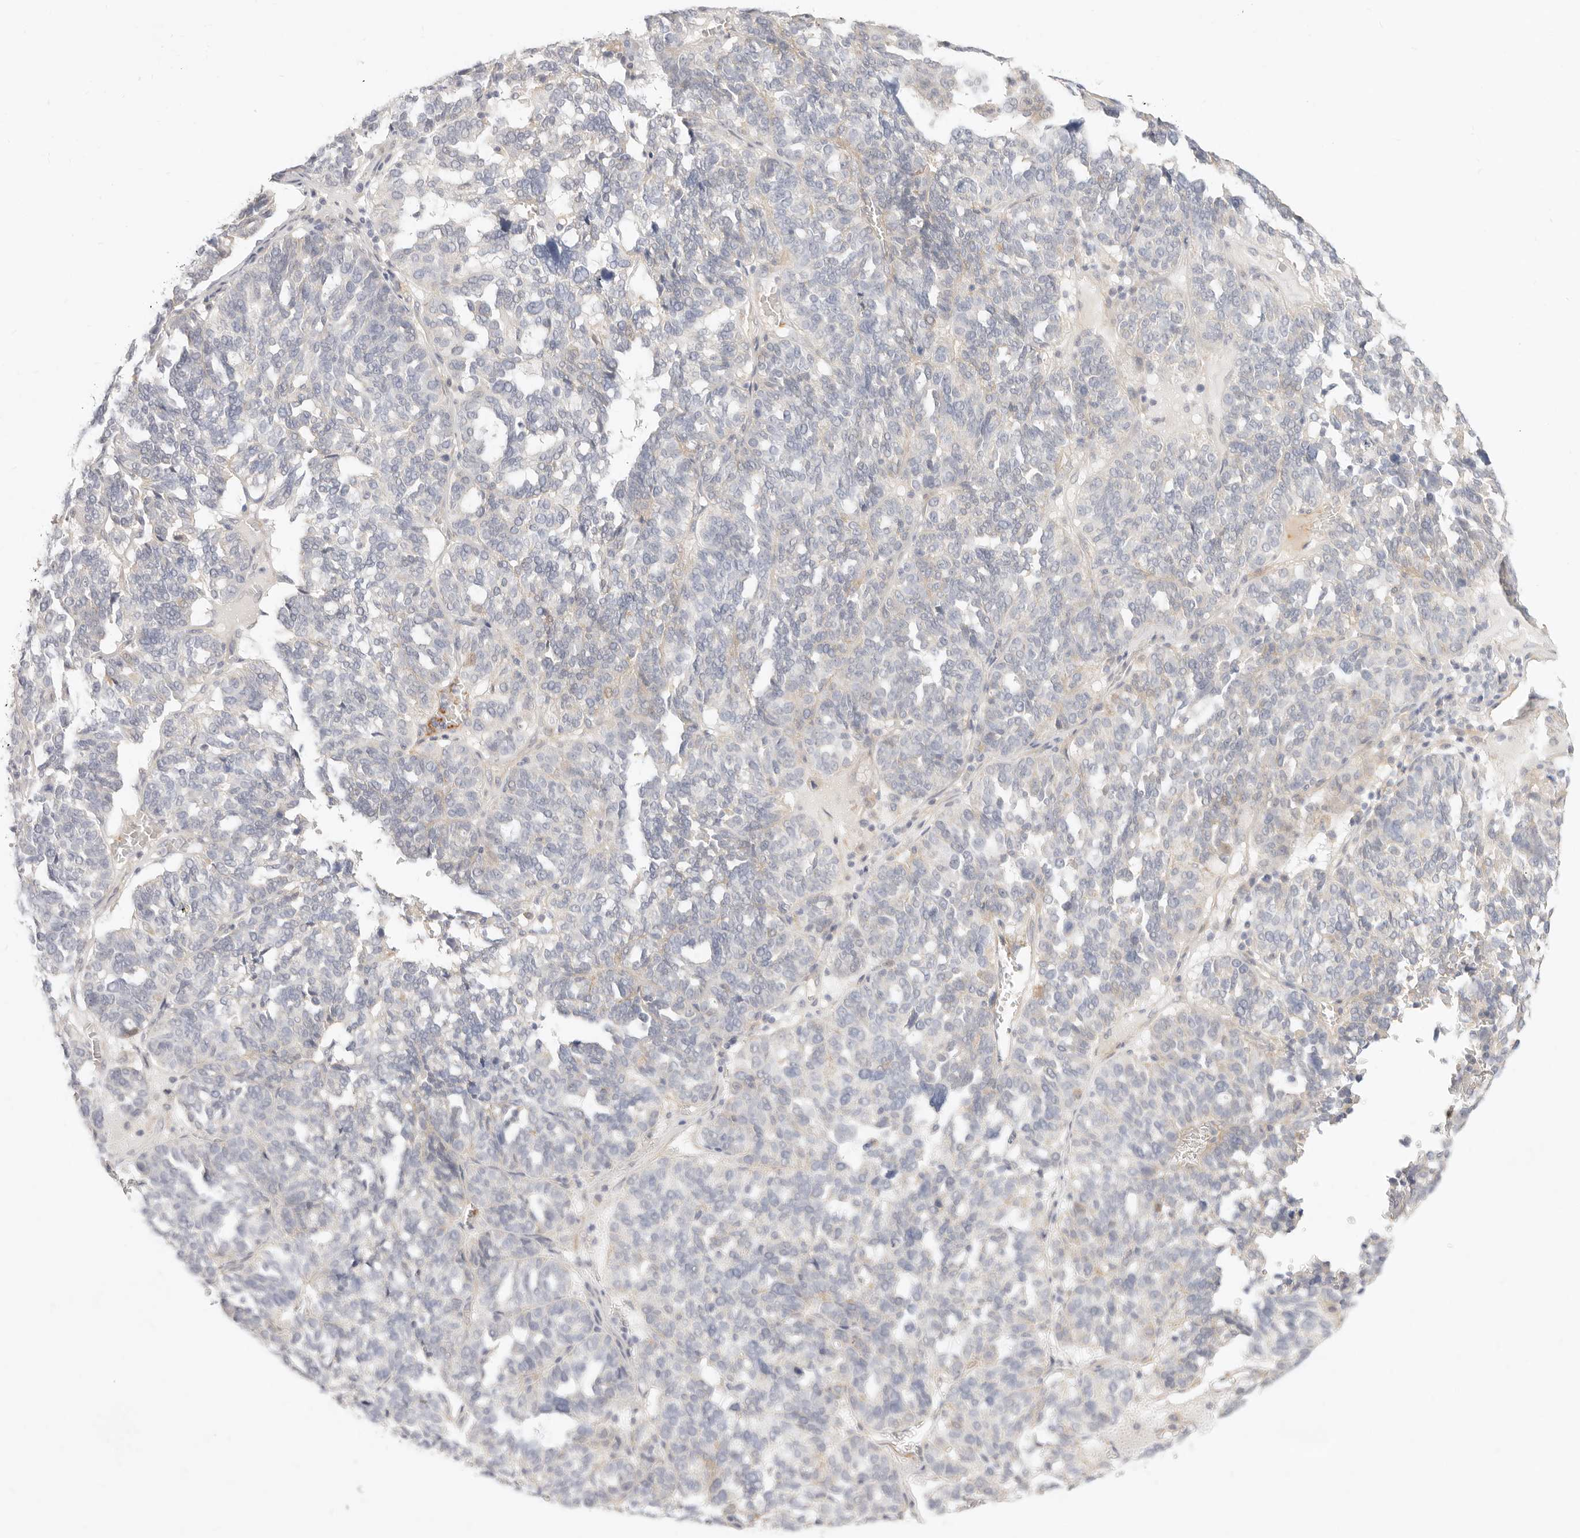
{"staining": {"intensity": "weak", "quantity": "<25%", "location": "cytoplasmic/membranous"}, "tissue": "ovarian cancer", "cell_type": "Tumor cells", "image_type": "cancer", "snomed": [{"axis": "morphology", "description": "Cystadenocarcinoma, serous, NOS"}, {"axis": "topography", "description": "Ovary"}], "caption": "A high-resolution histopathology image shows immunohistochemistry (IHC) staining of ovarian cancer, which demonstrates no significant staining in tumor cells. (DAB (3,3'-diaminobenzidine) immunohistochemistry, high magnification).", "gene": "UBXN10", "patient": {"sex": "female", "age": 59}}